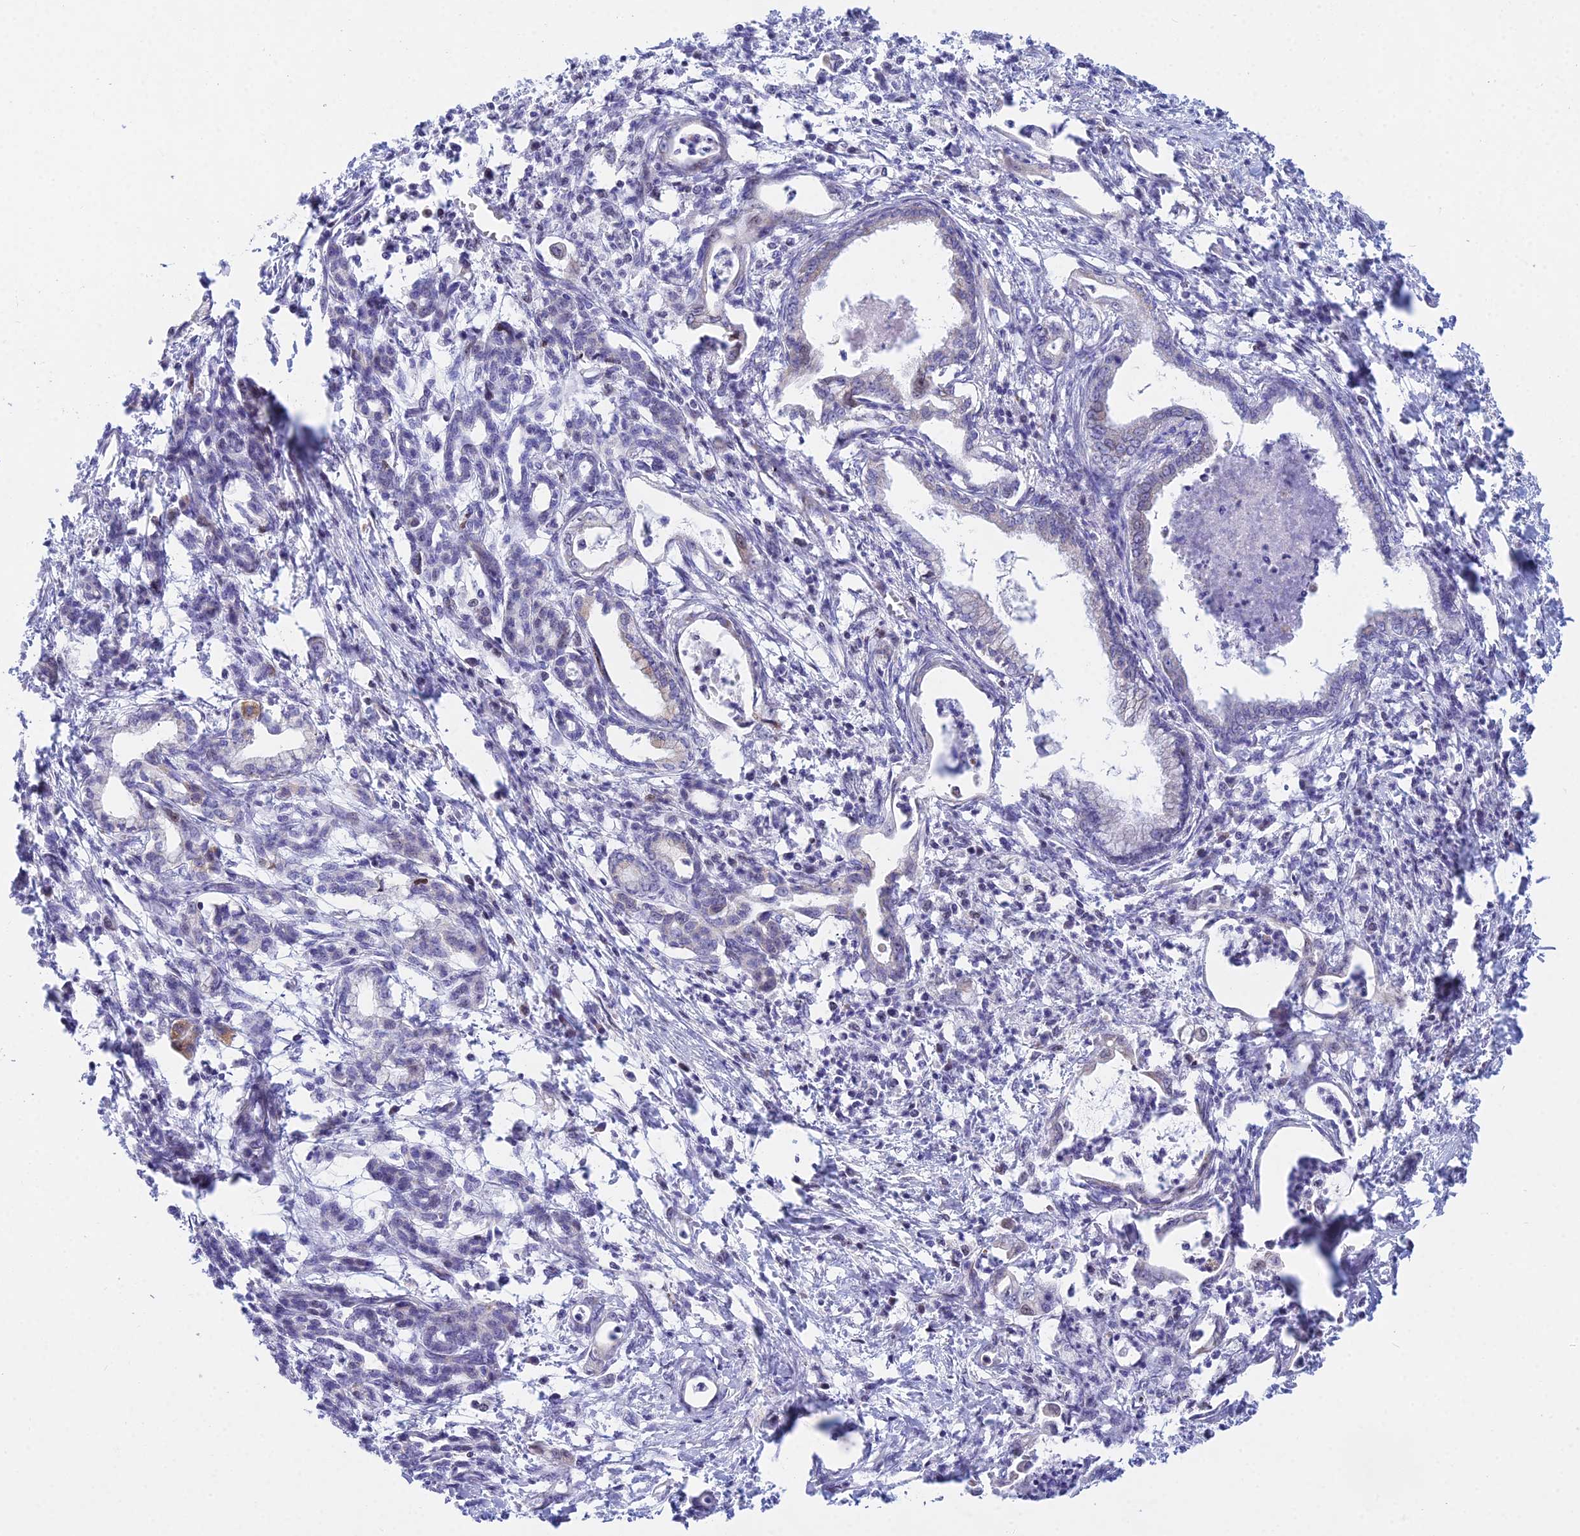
{"staining": {"intensity": "negative", "quantity": "none", "location": "none"}, "tissue": "pancreatic cancer", "cell_type": "Tumor cells", "image_type": "cancer", "snomed": [{"axis": "morphology", "description": "Adenocarcinoma, NOS"}, {"axis": "topography", "description": "Pancreas"}], "caption": "Tumor cells are negative for brown protein staining in pancreatic cancer. (DAB IHC, high magnification).", "gene": "PRR13", "patient": {"sex": "female", "age": 55}}